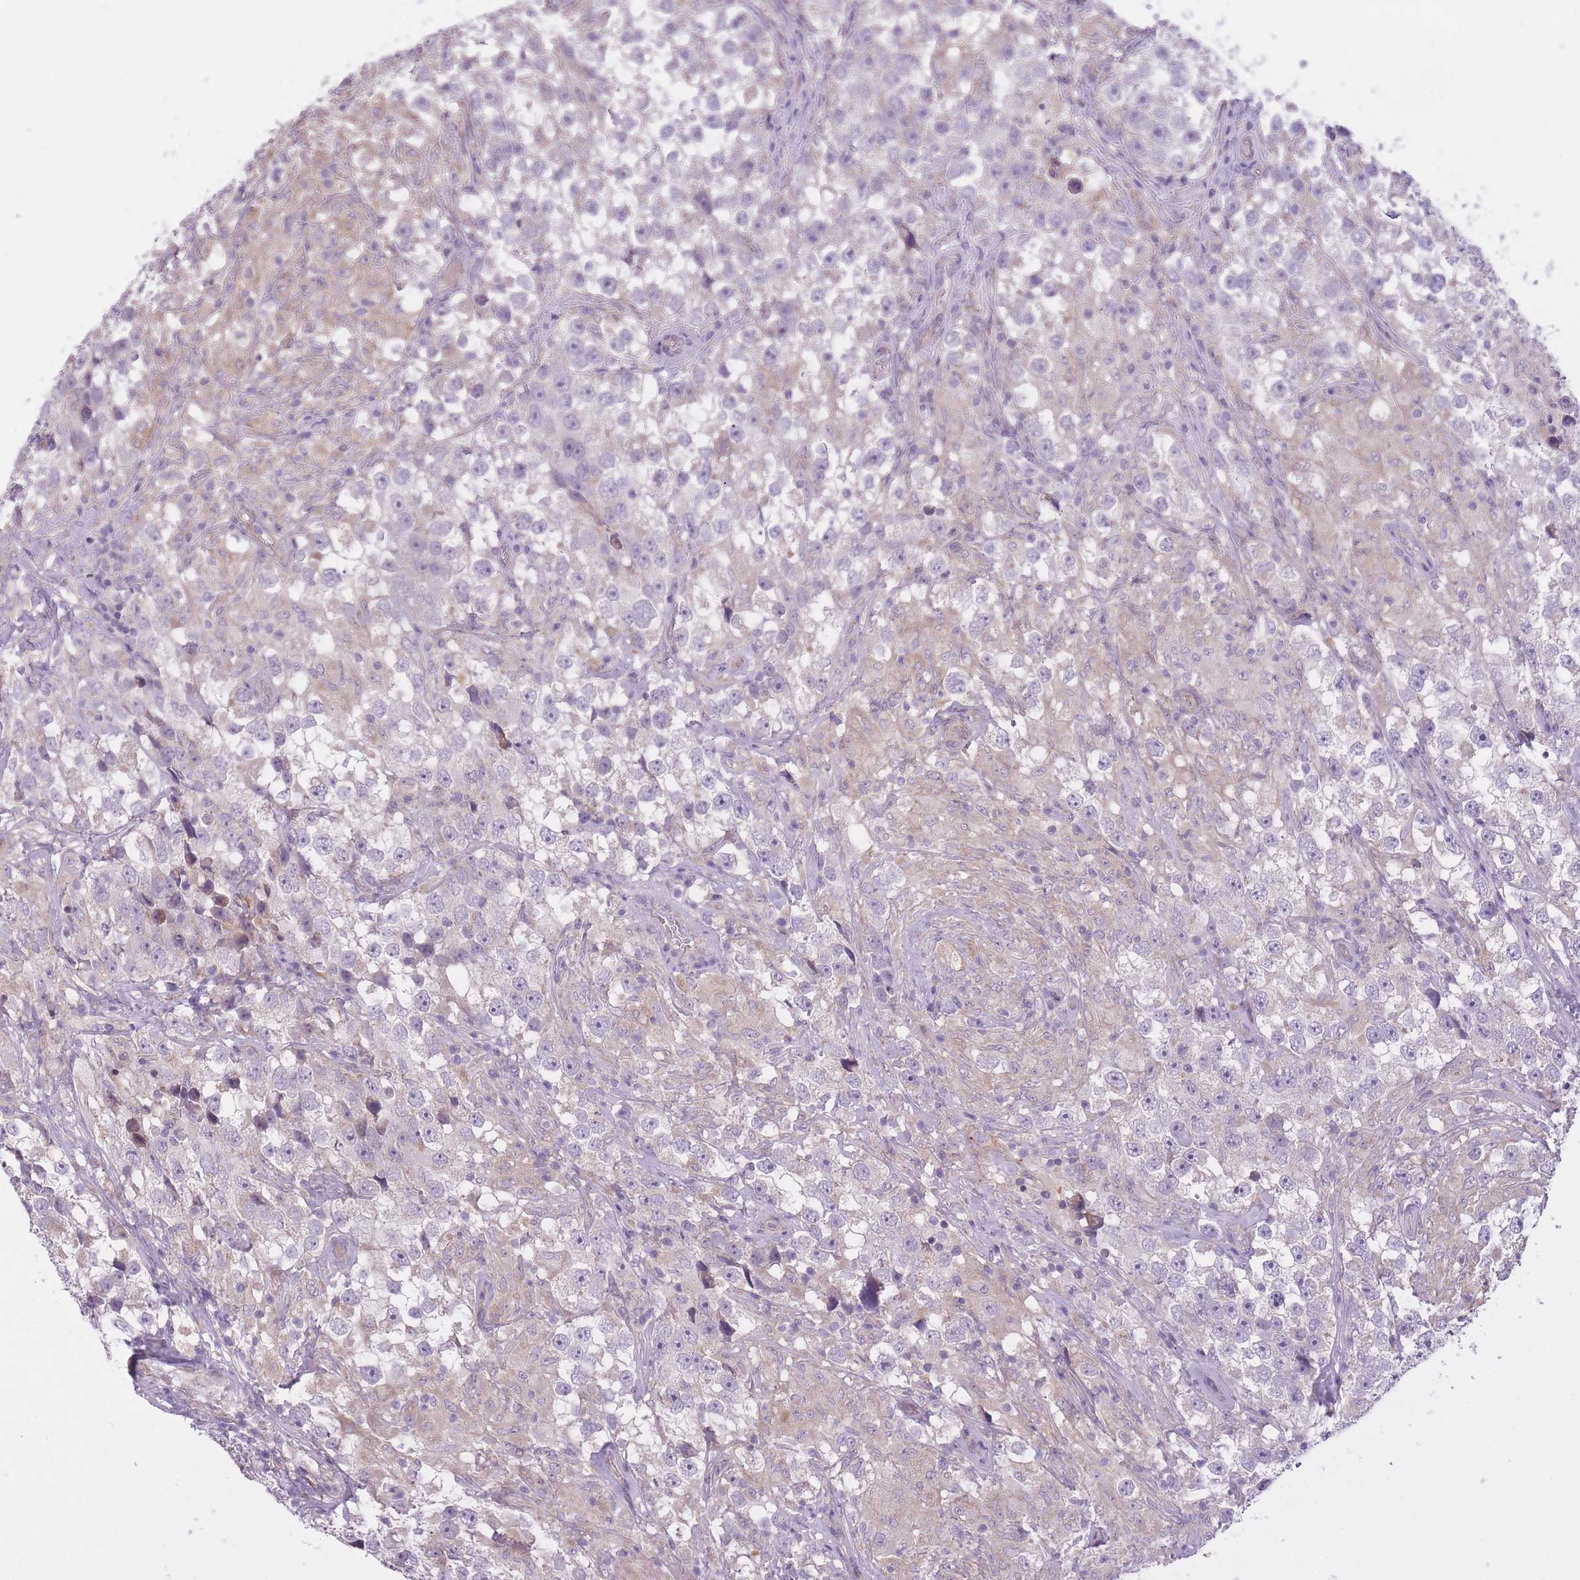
{"staining": {"intensity": "negative", "quantity": "none", "location": "none"}, "tissue": "testis cancer", "cell_type": "Tumor cells", "image_type": "cancer", "snomed": [{"axis": "morphology", "description": "Seminoma, NOS"}, {"axis": "topography", "description": "Testis"}], "caption": "A high-resolution histopathology image shows immunohistochemistry (IHC) staining of seminoma (testis), which demonstrates no significant staining in tumor cells.", "gene": "REV1", "patient": {"sex": "male", "age": 46}}